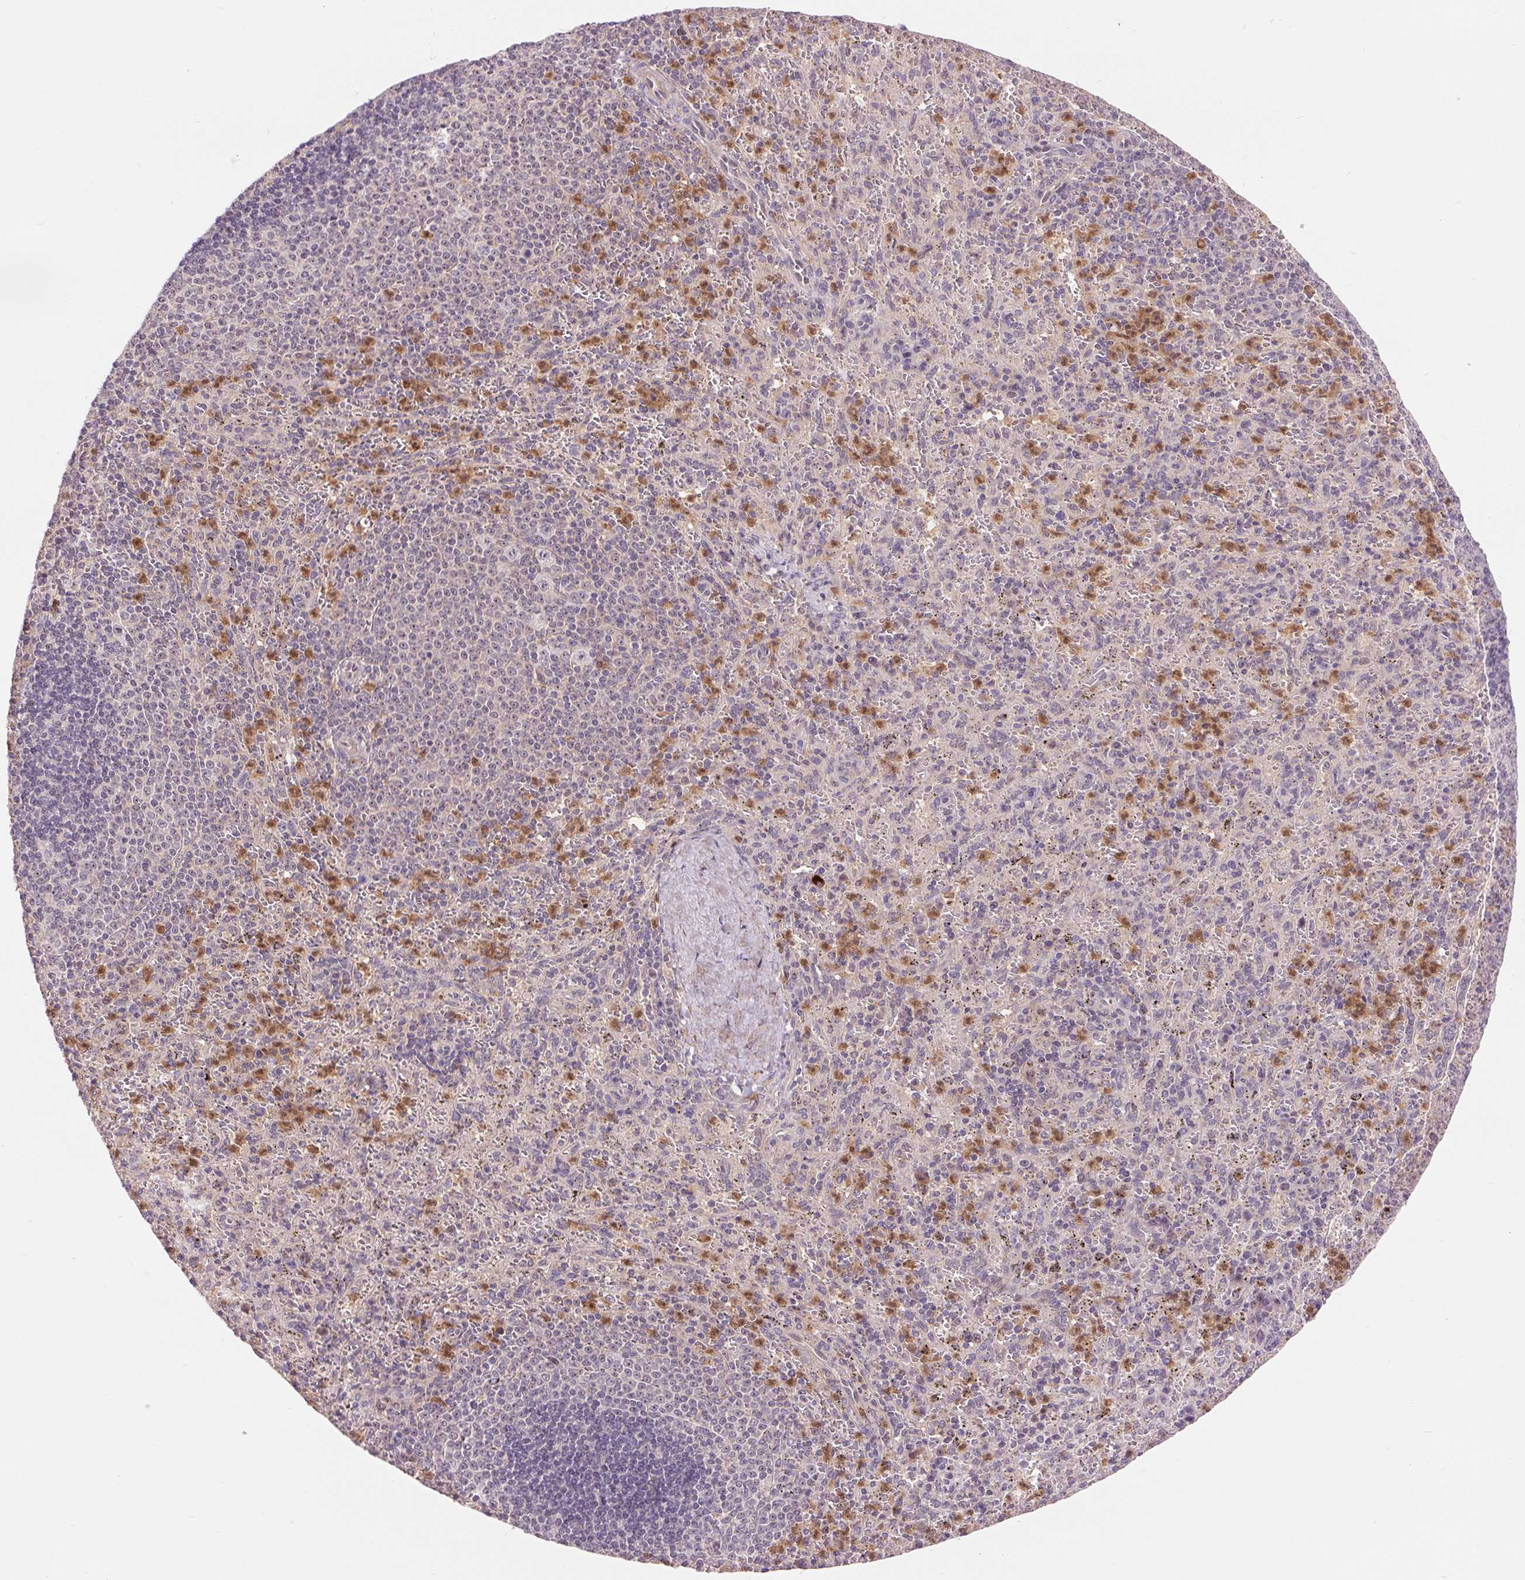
{"staining": {"intensity": "moderate", "quantity": "<25%", "location": "nuclear"}, "tissue": "spleen", "cell_type": "Cells in red pulp", "image_type": "normal", "snomed": [{"axis": "morphology", "description": "Normal tissue, NOS"}, {"axis": "topography", "description": "Spleen"}], "caption": "Approximately <25% of cells in red pulp in benign human spleen show moderate nuclear protein expression as visualized by brown immunohistochemical staining.", "gene": "RANBP3L", "patient": {"sex": "male", "age": 57}}